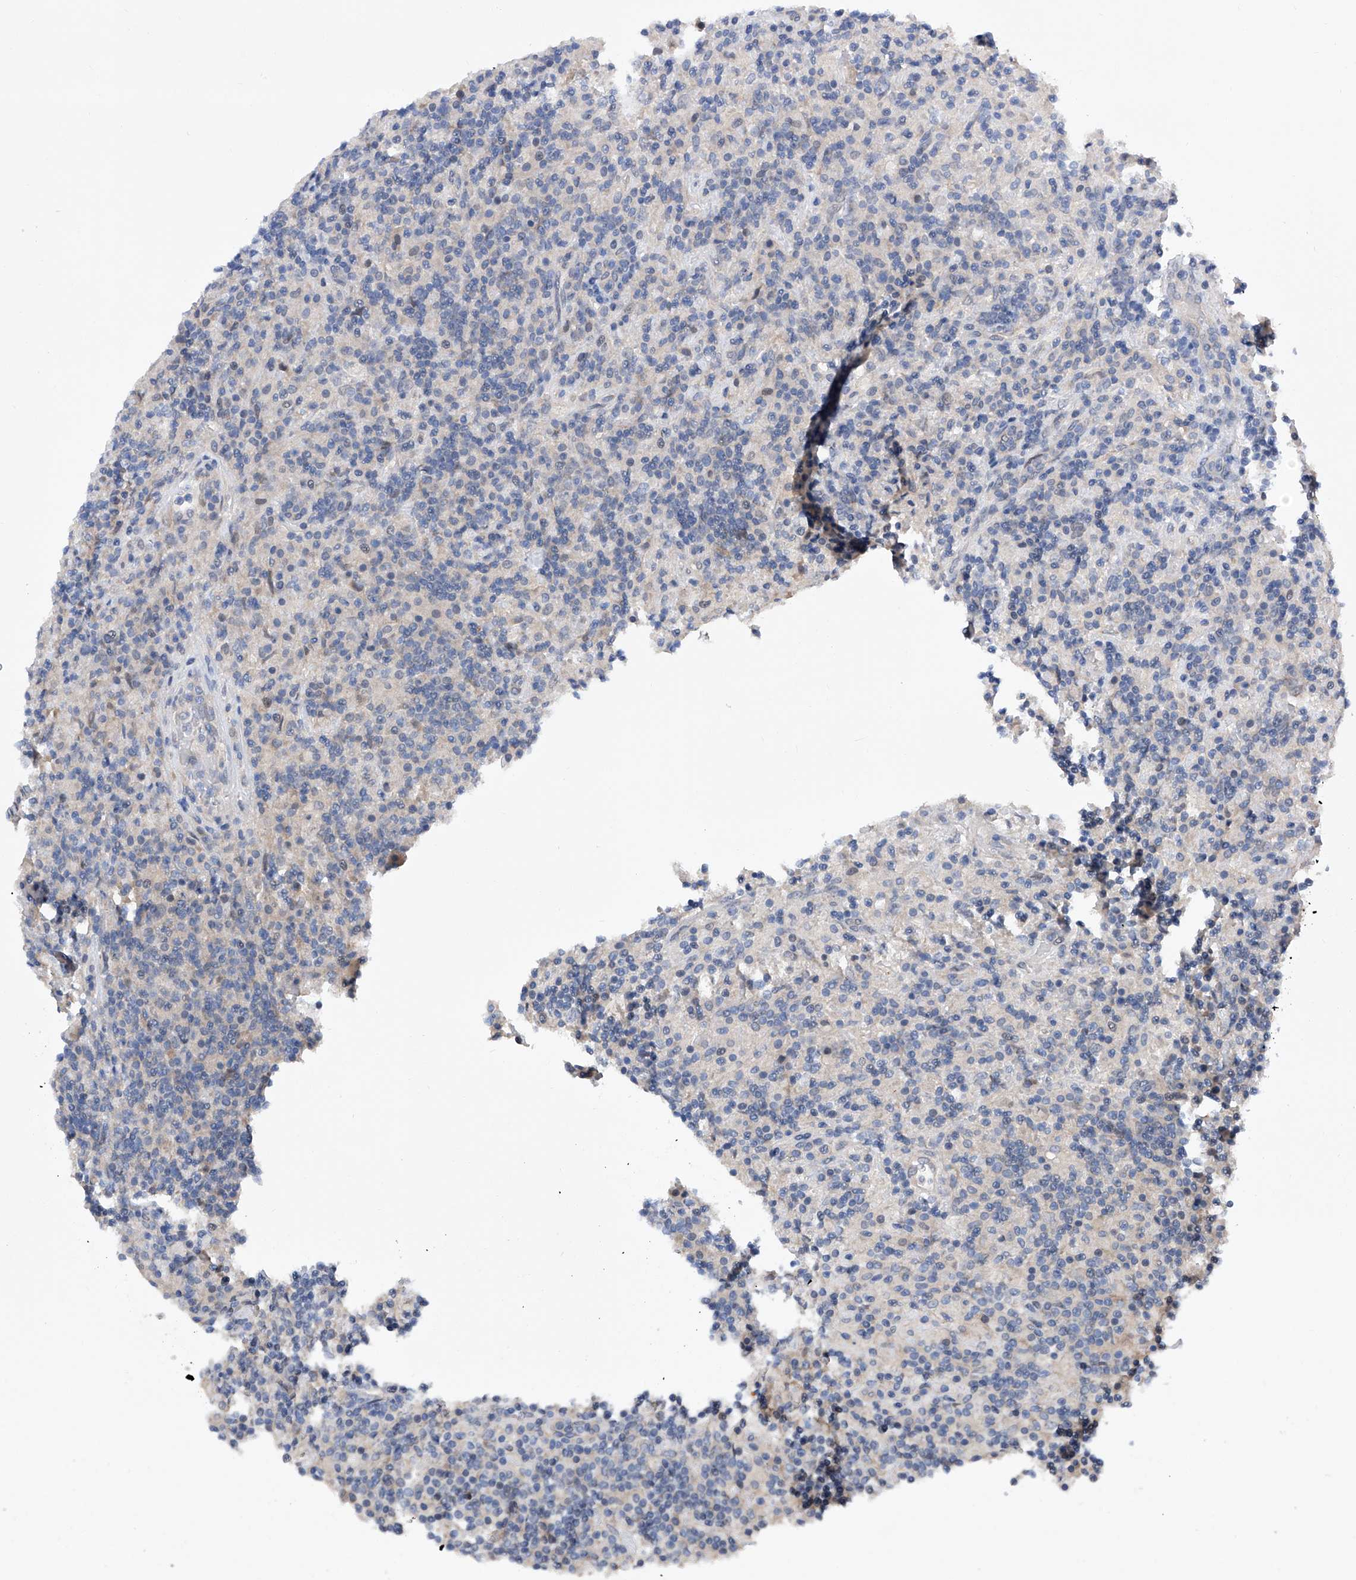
{"staining": {"intensity": "negative", "quantity": "none", "location": "none"}, "tissue": "lymphoma", "cell_type": "Tumor cells", "image_type": "cancer", "snomed": [{"axis": "morphology", "description": "Hodgkin's disease, NOS"}, {"axis": "topography", "description": "Lymph node"}], "caption": "A histopathology image of Hodgkin's disease stained for a protein shows no brown staining in tumor cells. (Brightfield microscopy of DAB (3,3'-diaminobenzidine) immunohistochemistry at high magnification).", "gene": "USP45", "patient": {"sex": "male", "age": 70}}